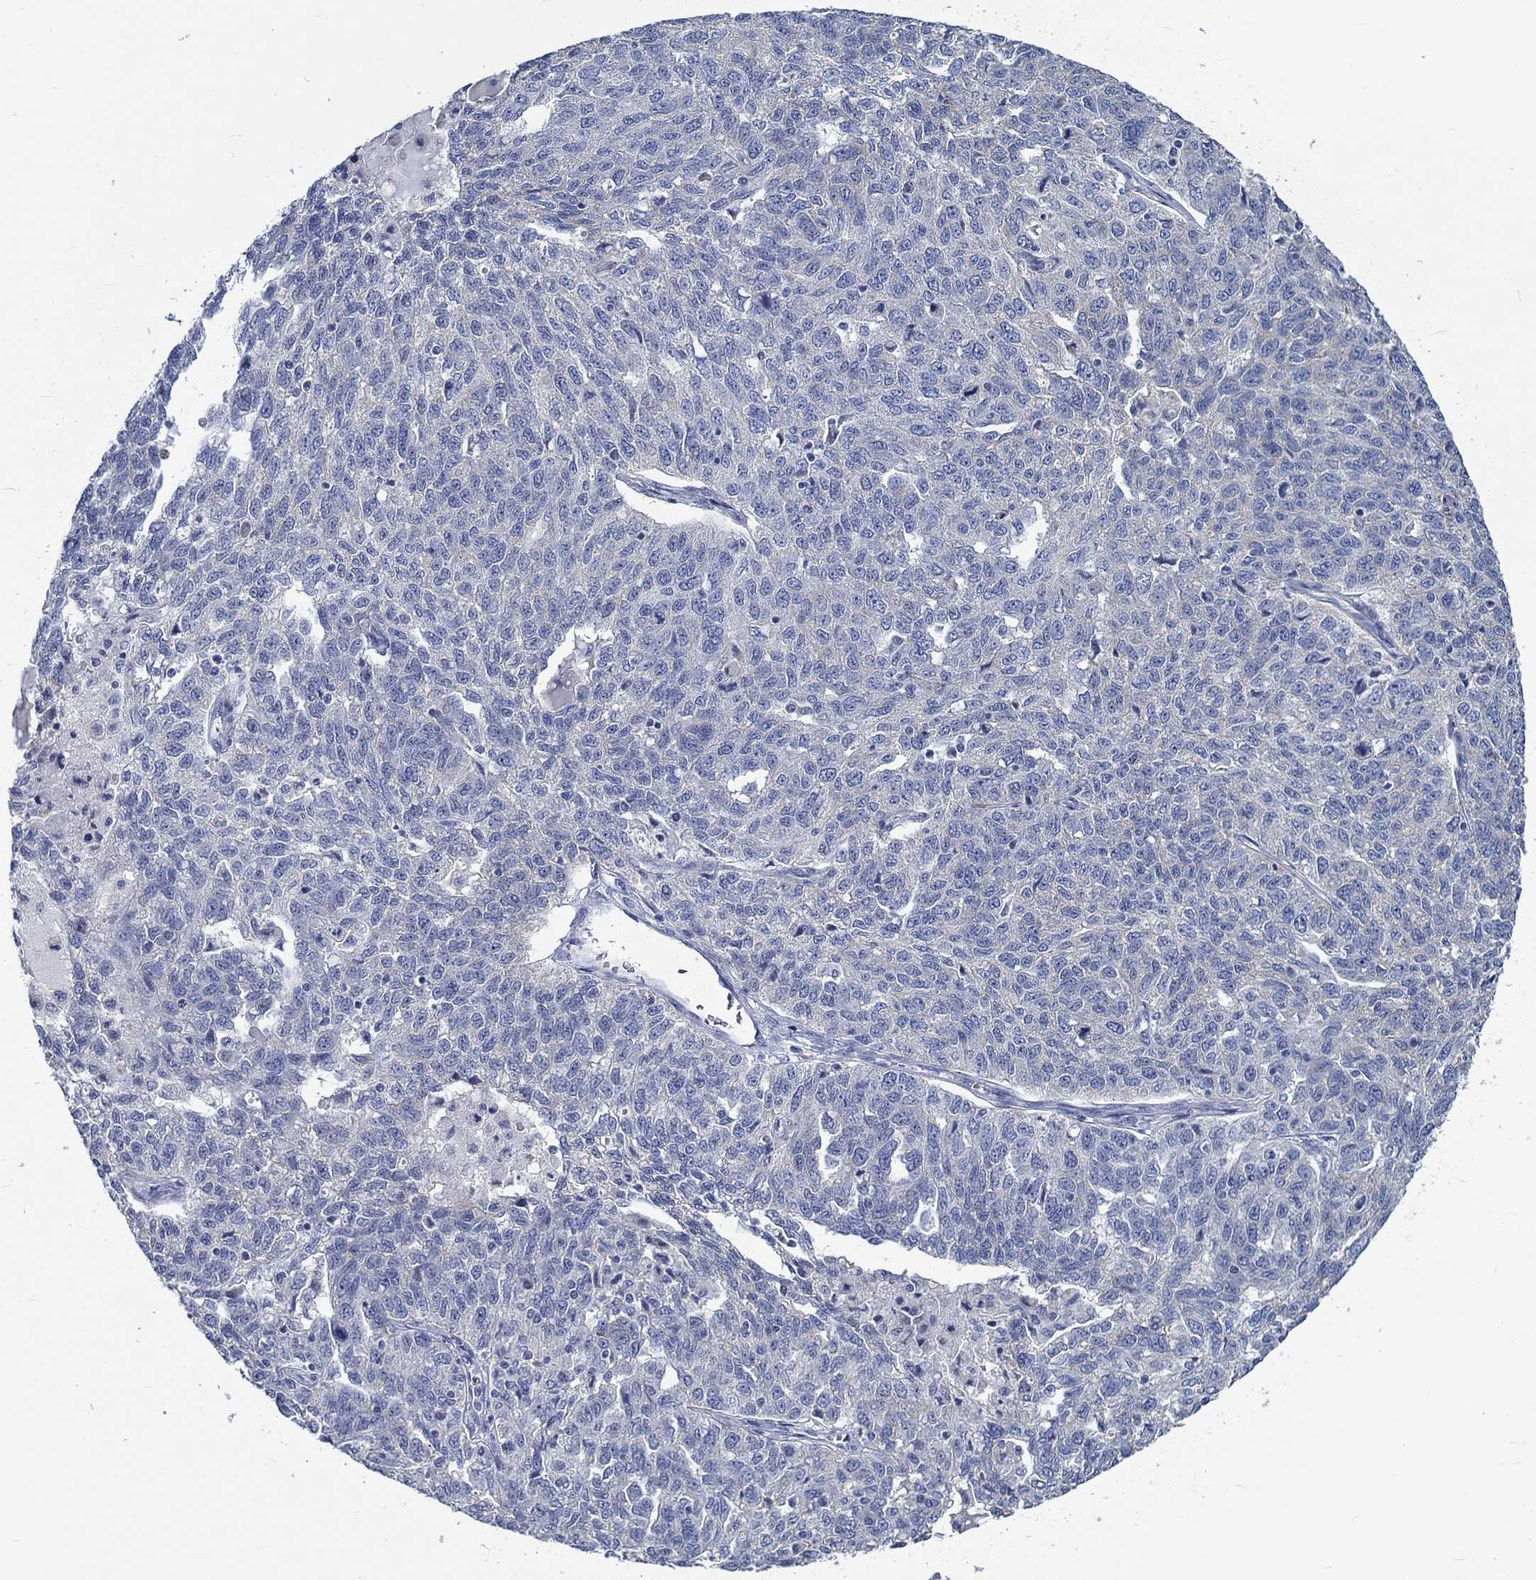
{"staining": {"intensity": "negative", "quantity": "none", "location": "none"}, "tissue": "ovarian cancer", "cell_type": "Tumor cells", "image_type": "cancer", "snomed": [{"axis": "morphology", "description": "Cystadenocarcinoma, serous, NOS"}, {"axis": "topography", "description": "Ovary"}], "caption": "A photomicrograph of human ovarian cancer is negative for staining in tumor cells.", "gene": "MYBPC1", "patient": {"sex": "female", "age": 71}}